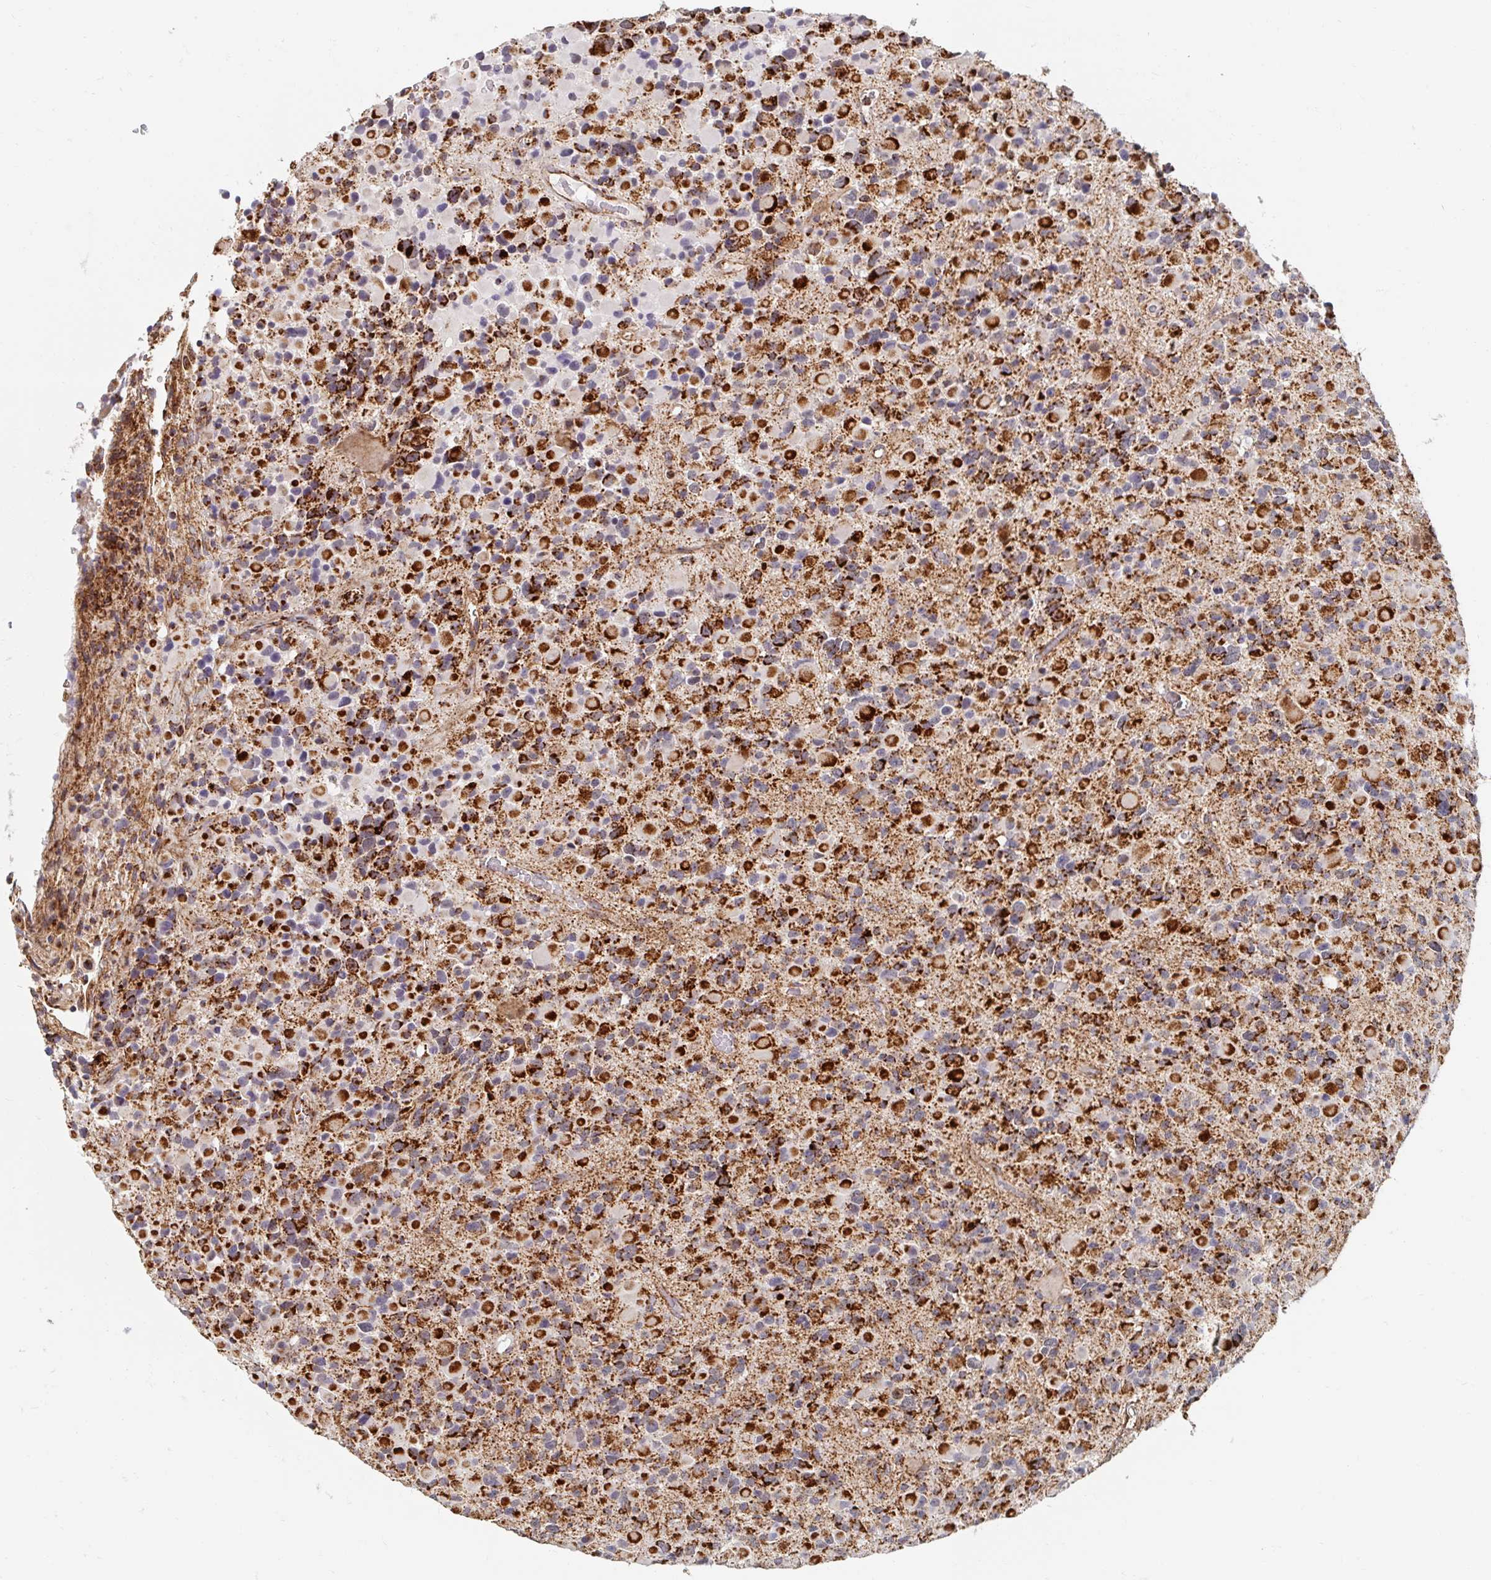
{"staining": {"intensity": "strong", "quantity": ">75%", "location": "cytoplasmic/membranous"}, "tissue": "glioma", "cell_type": "Tumor cells", "image_type": "cancer", "snomed": [{"axis": "morphology", "description": "Glioma, malignant, High grade"}, {"axis": "topography", "description": "Brain"}], "caption": "Protein staining of glioma tissue displays strong cytoplasmic/membranous staining in approximately >75% of tumor cells.", "gene": "MAVS", "patient": {"sex": "female", "age": 40}}